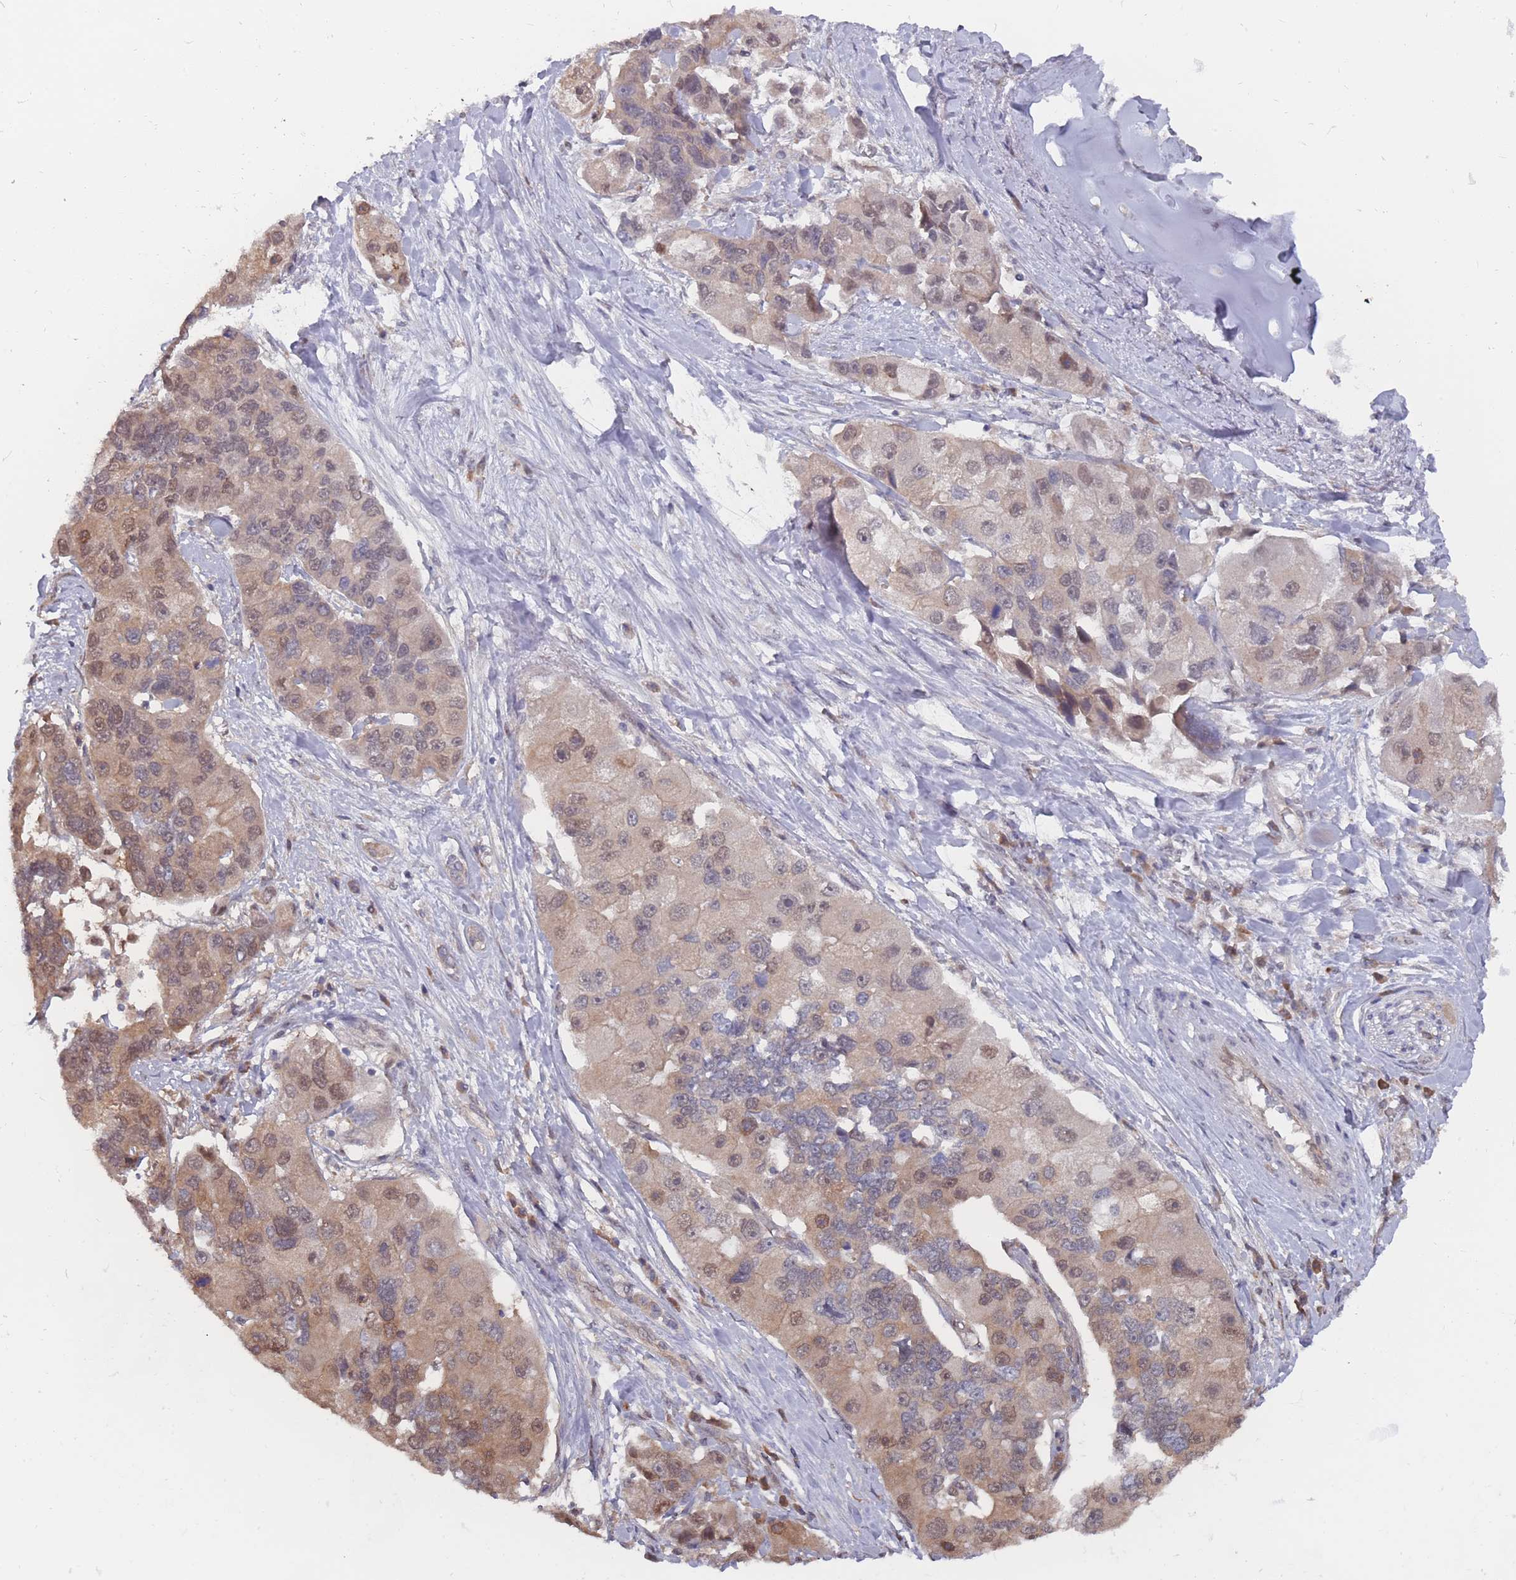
{"staining": {"intensity": "moderate", "quantity": "25%-75%", "location": "cytoplasmic/membranous,nuclear"}, "tissue": "lung cancer", "cell_type": "Tumor cells", "image_type": "cancer", "snomed": [{"axis": "morphology", "description": "Adenocarcinoma, NOS"}, {"axis": "topography", "description": "Lung"}], "caption": "Moderate cytoplasmic/membranous and nuclear expression is appreciated in approximately 25%-75% of tumor cells in lung cancer.", "gene": "NKD1", "patient": {"sex": "female", "age": 54}}